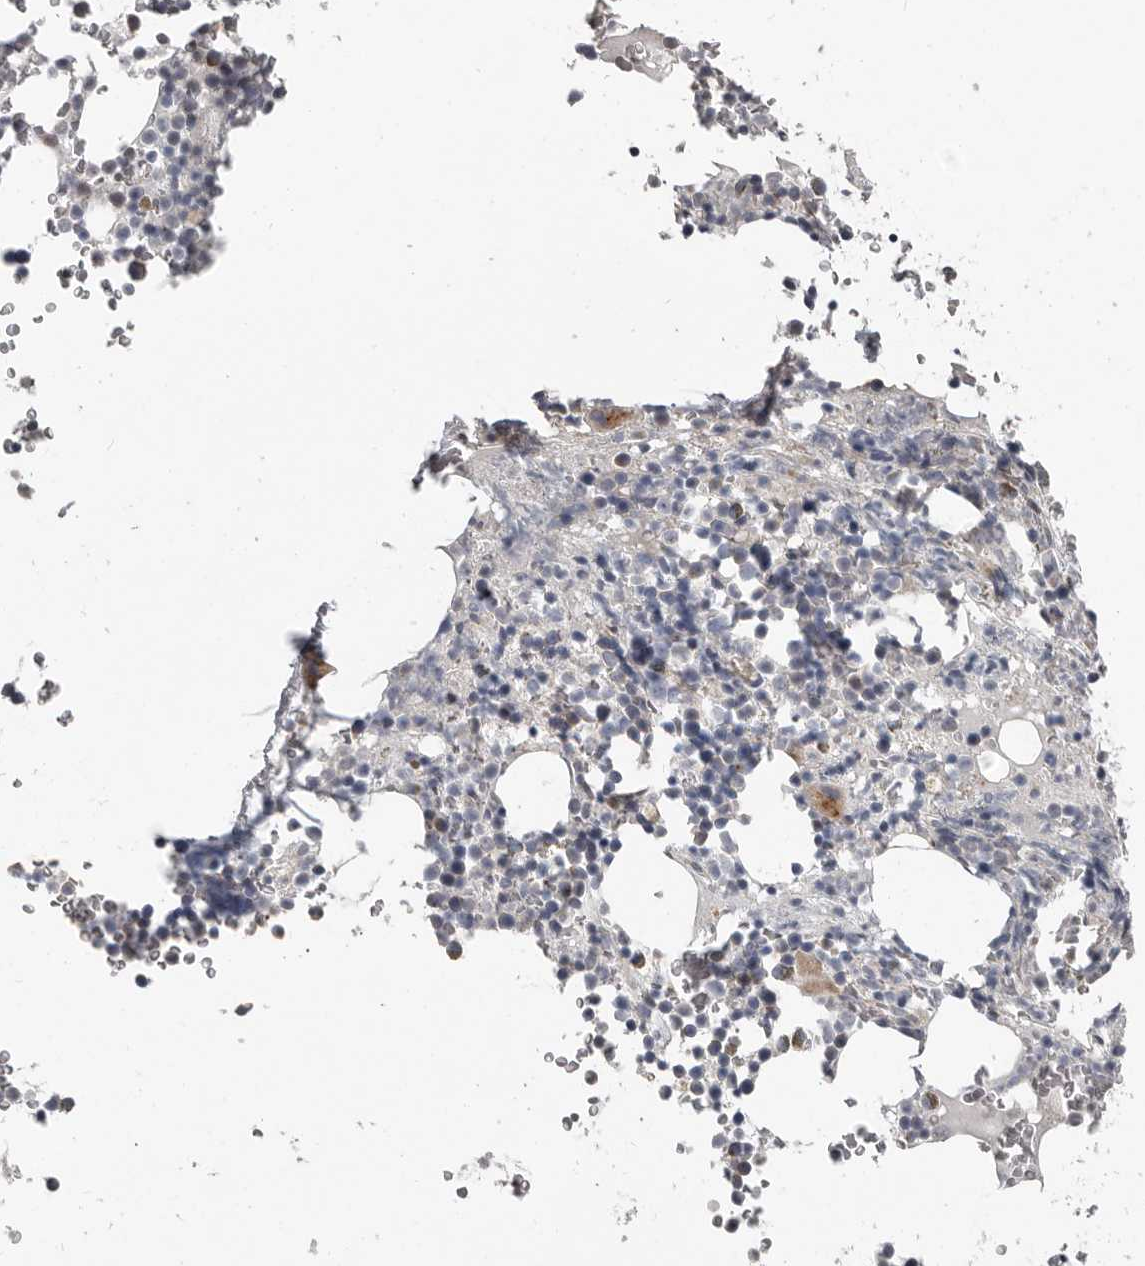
{"staining": {"intensity": "weak", "quantity": "<25%", "location": "cytoplasmic/membranous"}, "tissue": "bone marrow", "cell_type": "Hematopoietic cells", "image_type": "normal", "snomed": [{"axis": "morphology", "description": "Normal tissue, NOS"}, {"axis": "topography", "description": "Bone marrow"}], "caption": "Immunohistochemical staining of benign human bone marrow shows no significant positivity in hematopoietic cells. (Stains: DAB (3,3'-diaminobenzidine) IHC with hematoxylin counter stain, Microscopy: brightfield microscopy at high magnification).", "gene": "CA6", "patient": {"sex": "male", "age": 58}}